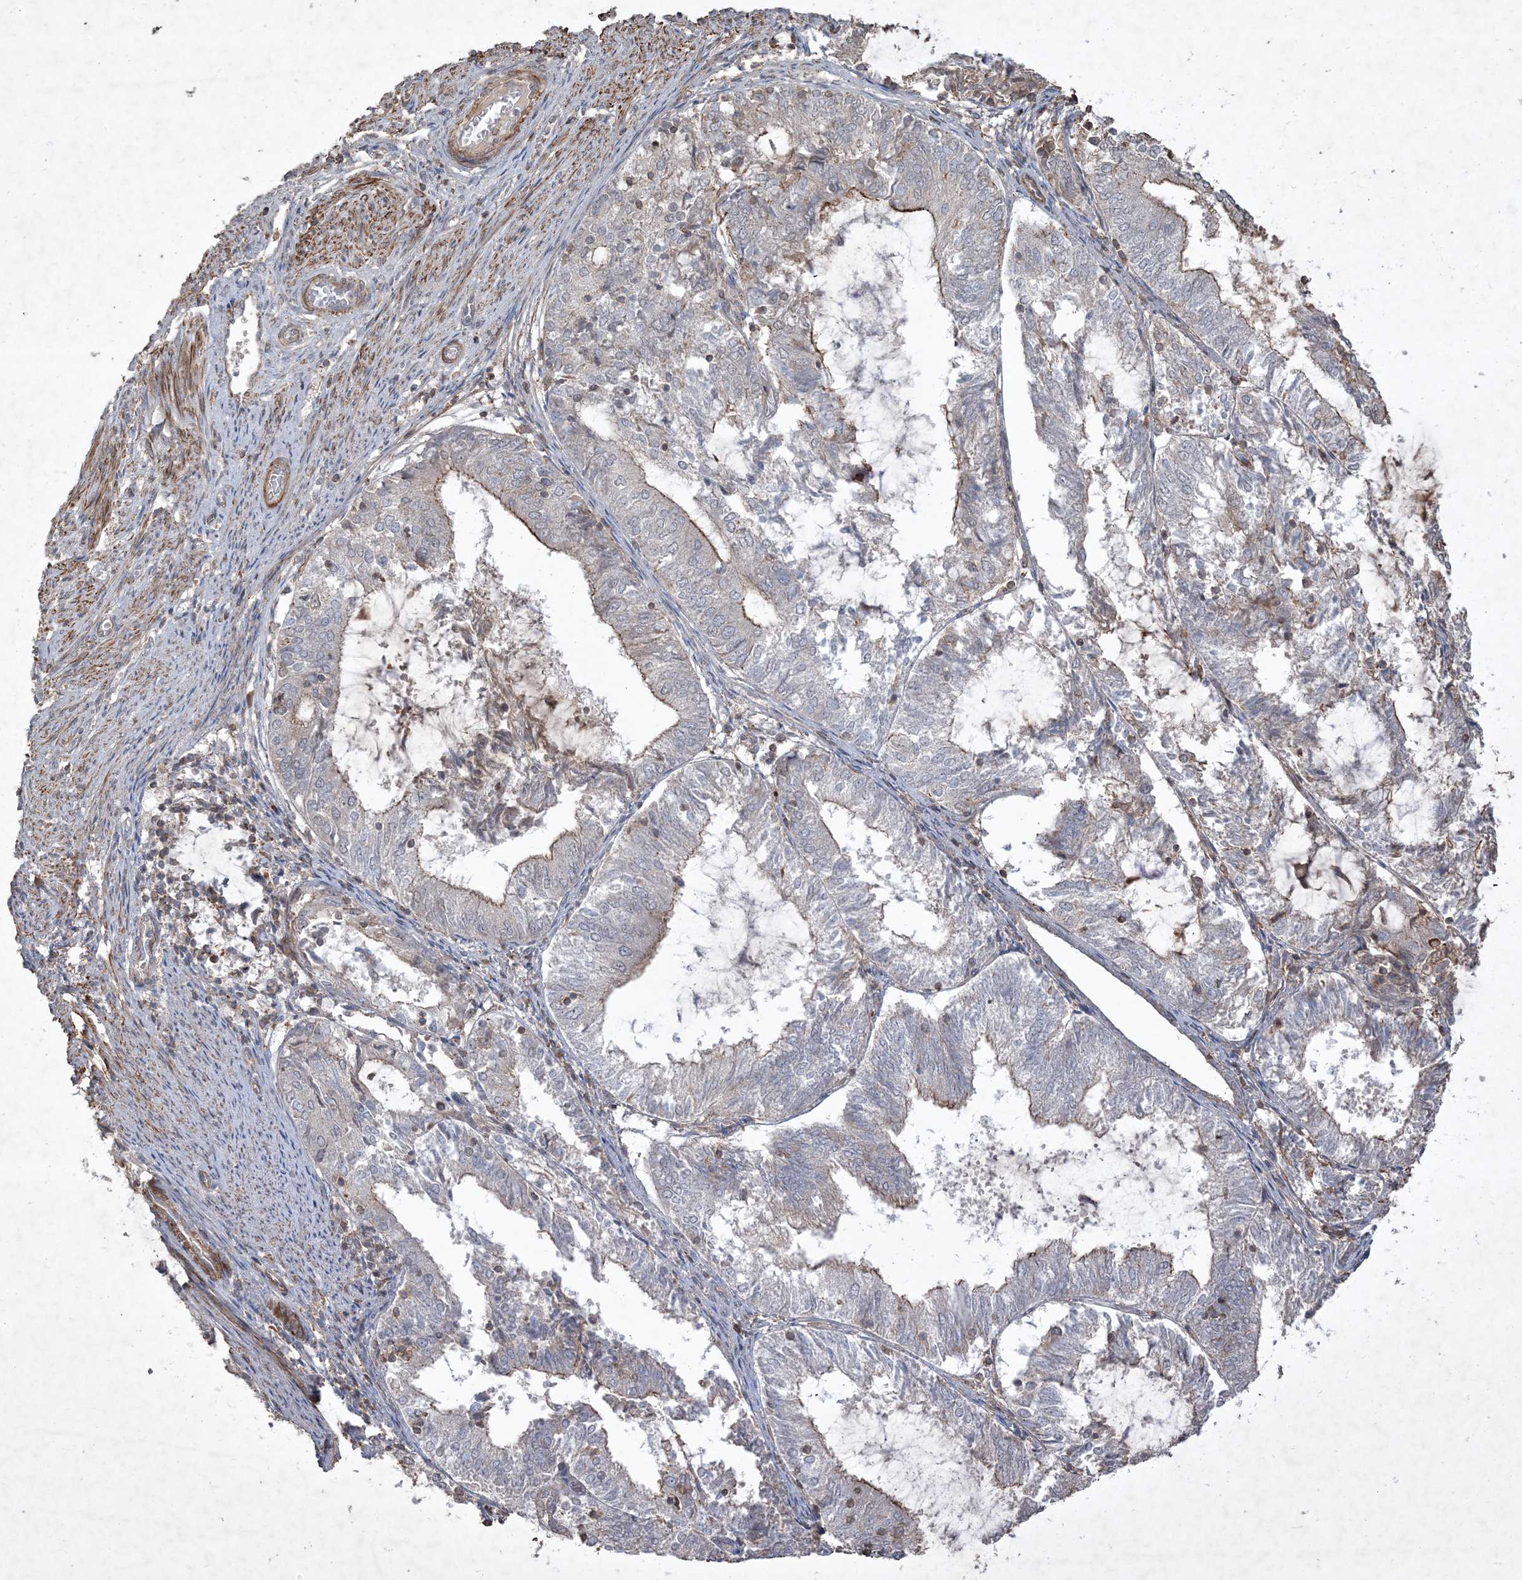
{"staining": {"intensity": "moderate", "quantity": "<25%", "location": "cytoplasmic/membranous"}, "tissue": "endometrial cancer", "cell_type": "Tumor cells", "image_type": "cancer", "snomed": [{"axis": "morphology", "description": "Adenocarcinoma, NOS"}, {"axis": "topography", "description": "Endometrium"}], "caption": "Protein analysis of endometrial adenocarcinoma tissue reveals moderate cytoplasmic/membranous staining in approximately <25% of tumor cells.", "gene": "PRRT3", "patient": {"sex": "female", "age": 81}}